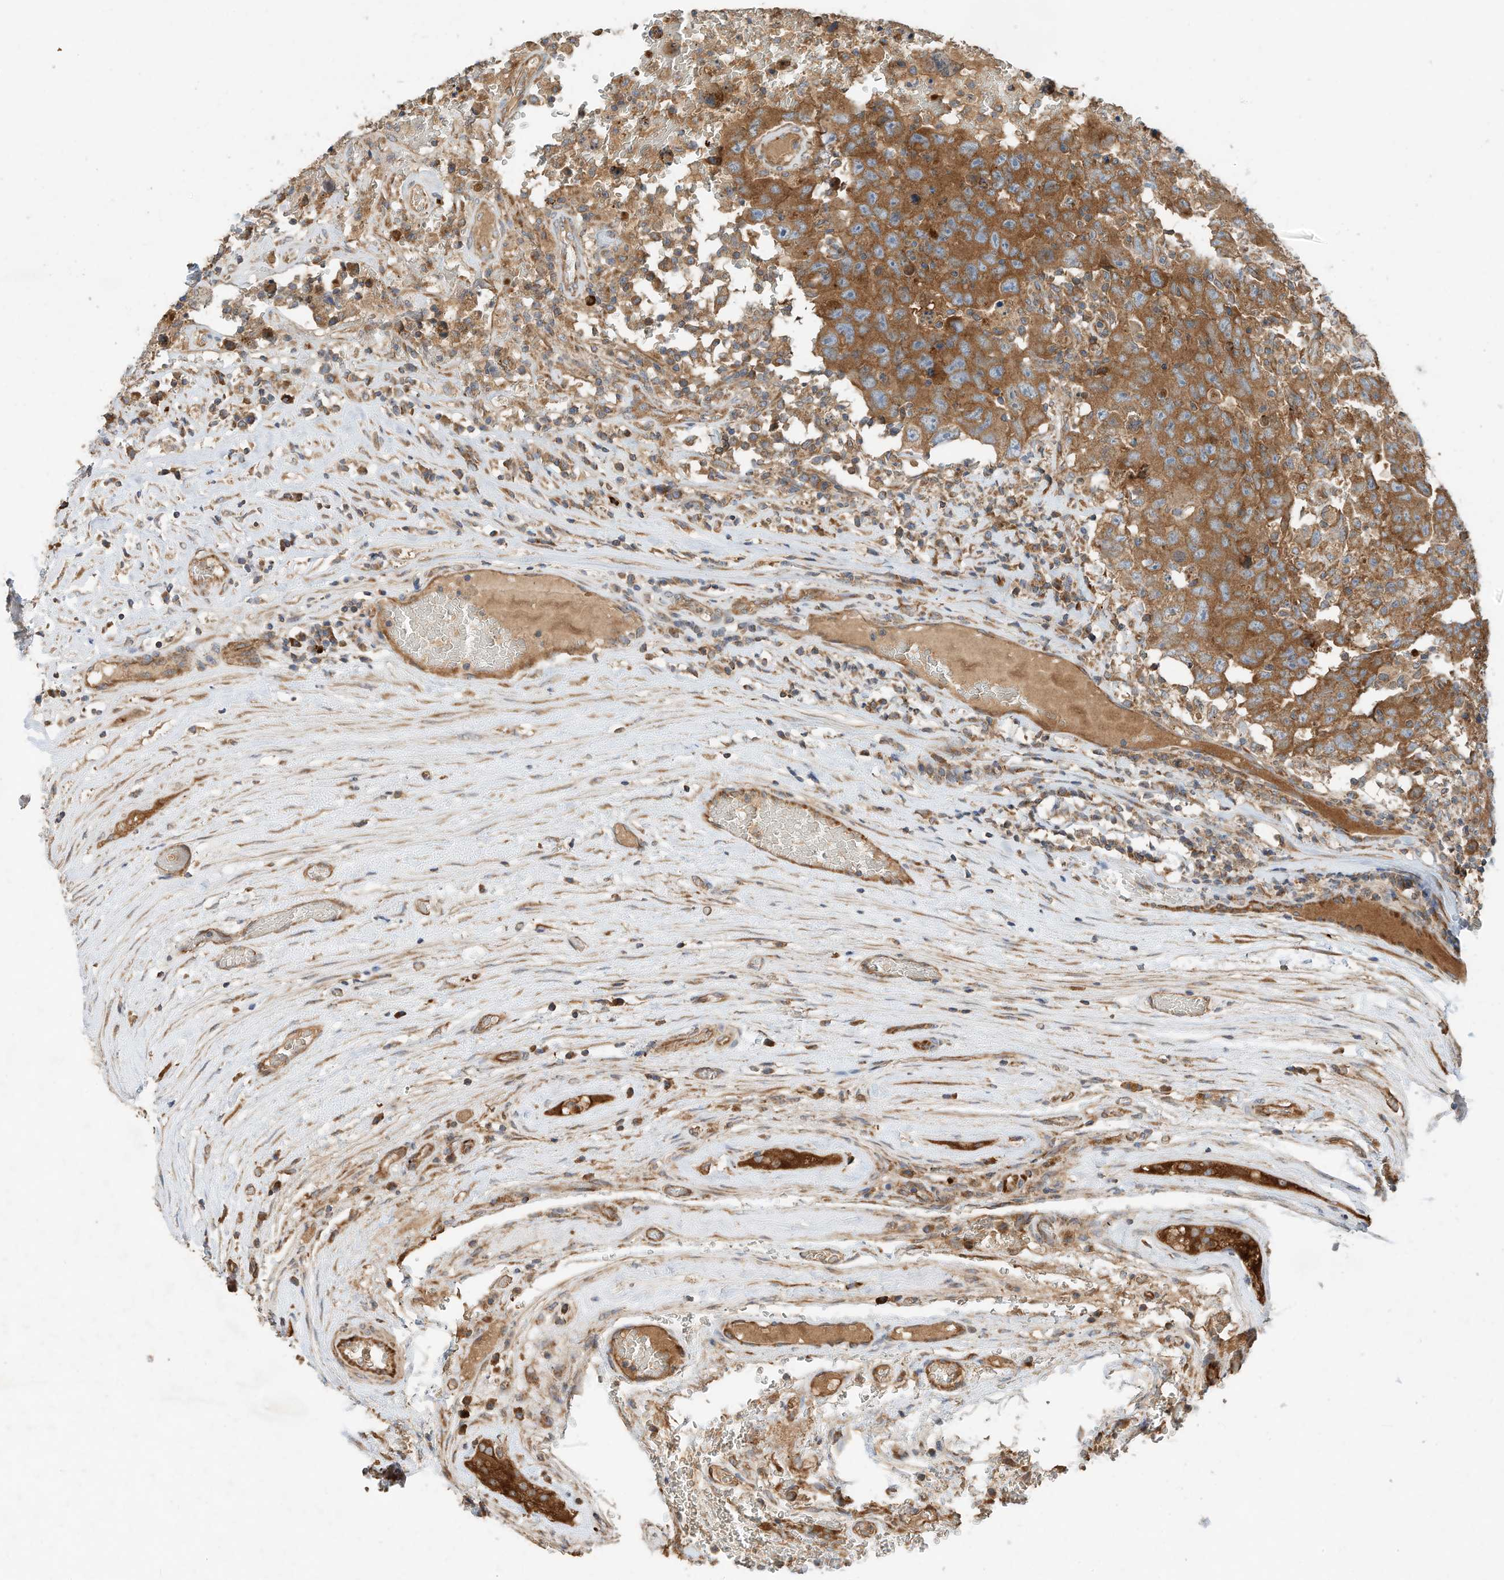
{"staining": {"intensity": "strong", "quantity": ">75%", "location": "cytoplasmic/membranous"}, "tissue": "testis cancer", "cell_type": "Tumor cells", "image_type": "cancer", "snomed": [{"axis": "morphology", "description": "Carcinoma, Embryonal, NOS"}, {"axis": "topography", "description": "Testis"}], "caption": "Testis cancer tissue exhibits strong cytoplasmic/membranous expression in approximately >75% of tumor cells, visualized by immunohistochemistry.", "gene": "CPAMD8", "patient": {"sex": "male", "age": 26}}